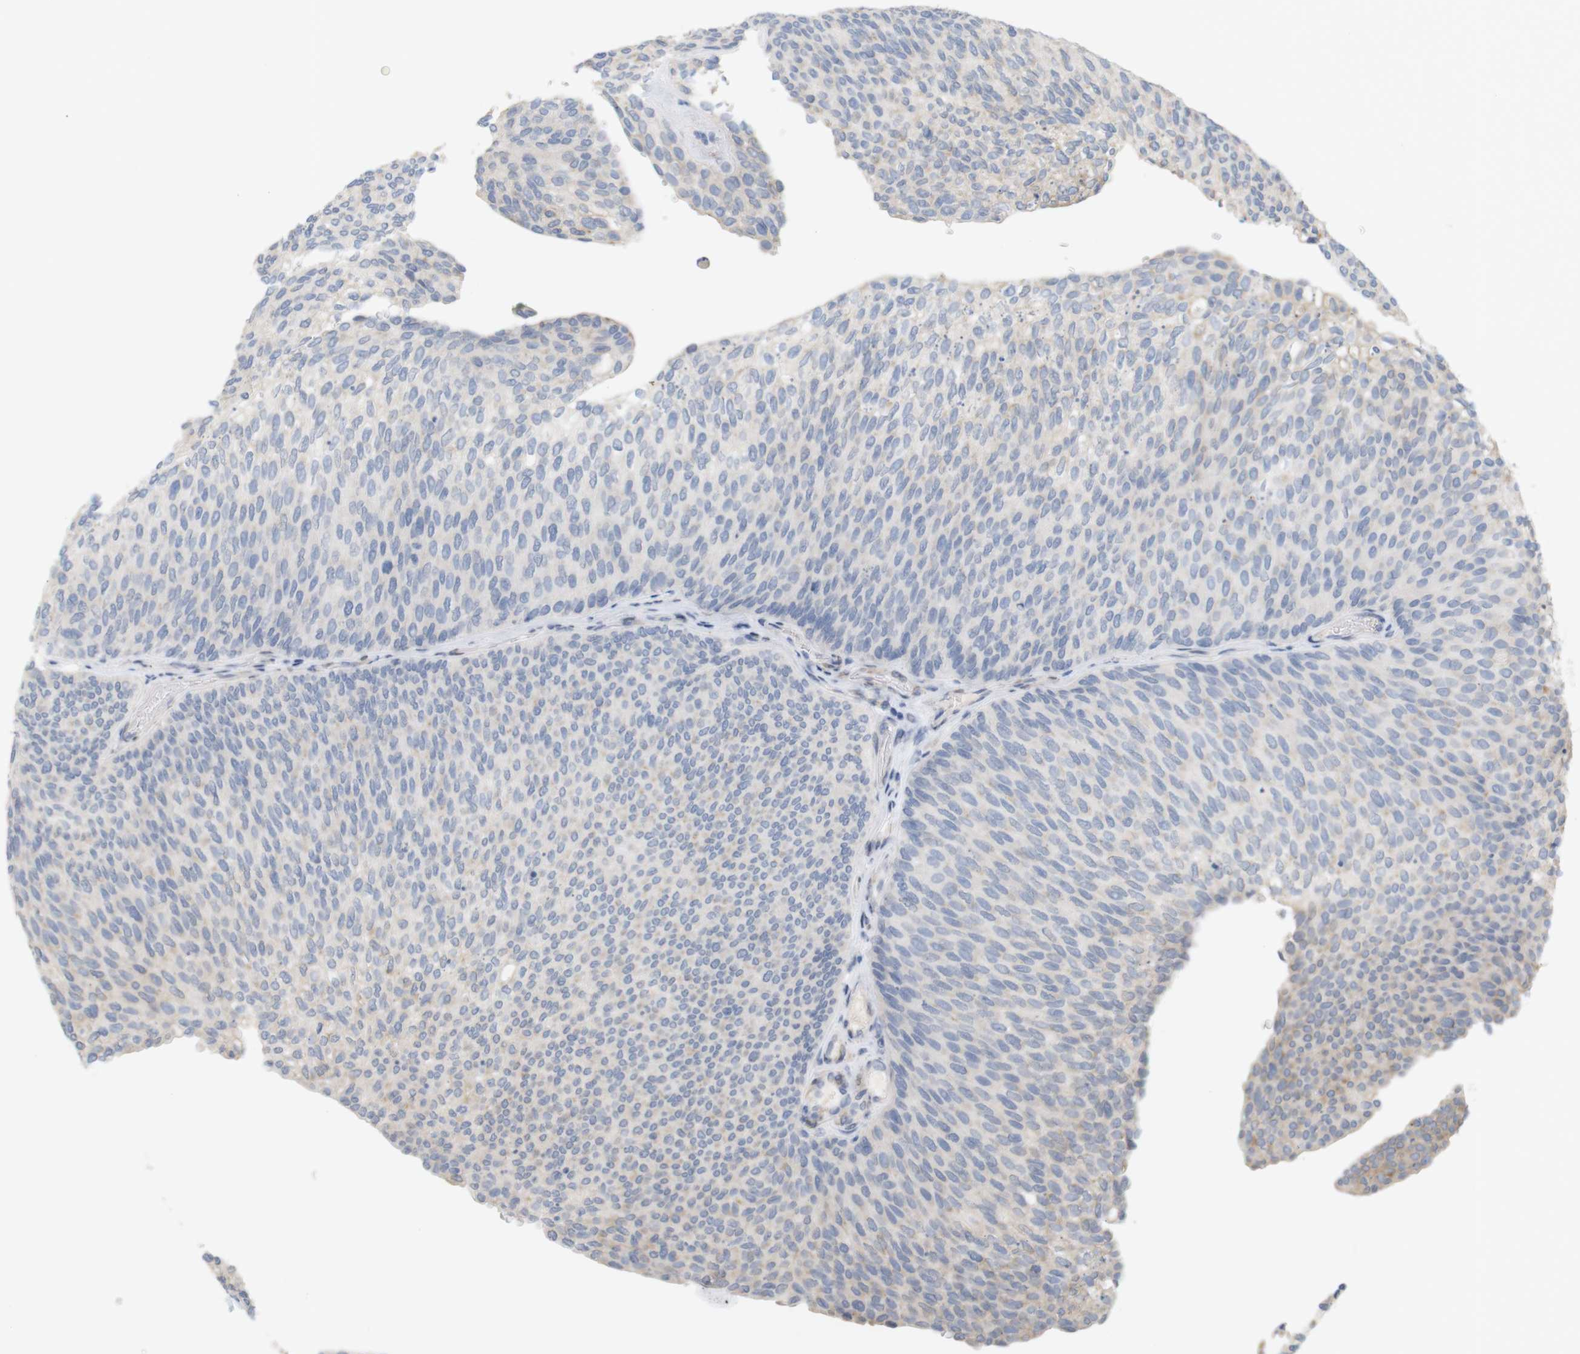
{"staining": {"intensity": "negative", "quantity": "none", "location": "none"}, "tissue": "urothelial cancer", "cell_type": "Tumor cells", "image_type": "cancer", "snomed": [{"axis": "morphology", "description": "Urothelial carcinoma, Low grade"}, {"axis": "topography", "description": "Urinary bladder"}], "caption": "Histopathology image shows no significant protein staining in tumor cells of urothelial cancer. Nuclei are stained in blue.", "gene": "ITPR1", "patient": {"sex": "female", "age": 79}}